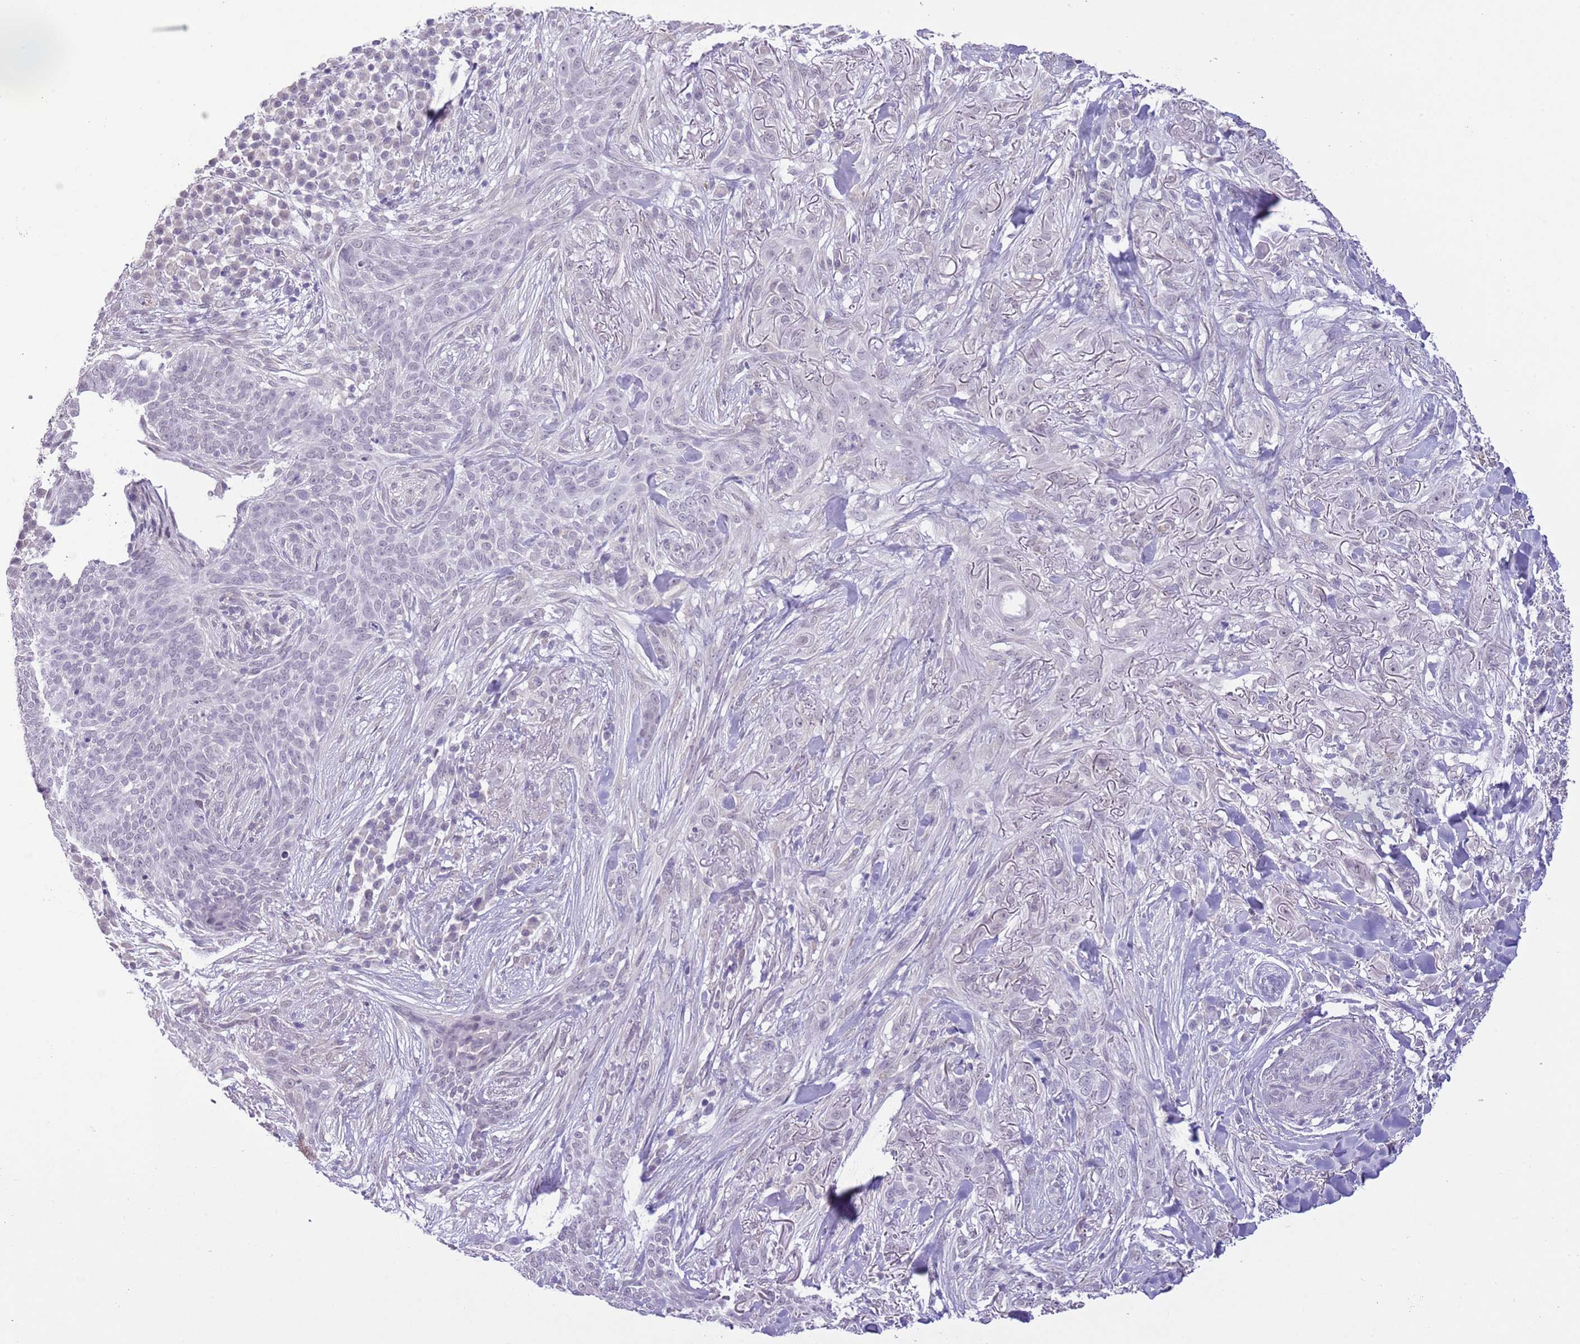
{"staining": {"intensity": "negative", "quantity": "none", "location": "none"}, "tissue": "skin cancer", "cell_type": "Tumor cells", "image_type": "cancer", "snomed": [{"axis": "morphology", "description": "Basal cell carcinoma"}, {"axis": "topography", "description": "Skin"}], "caption": "This is an IHC micrograph of human skin cancer (basal cell carcinoma). There is no expression in tumor cells.", "gene": "MIDN", "patient": {"sex": "male", "age": 72}}